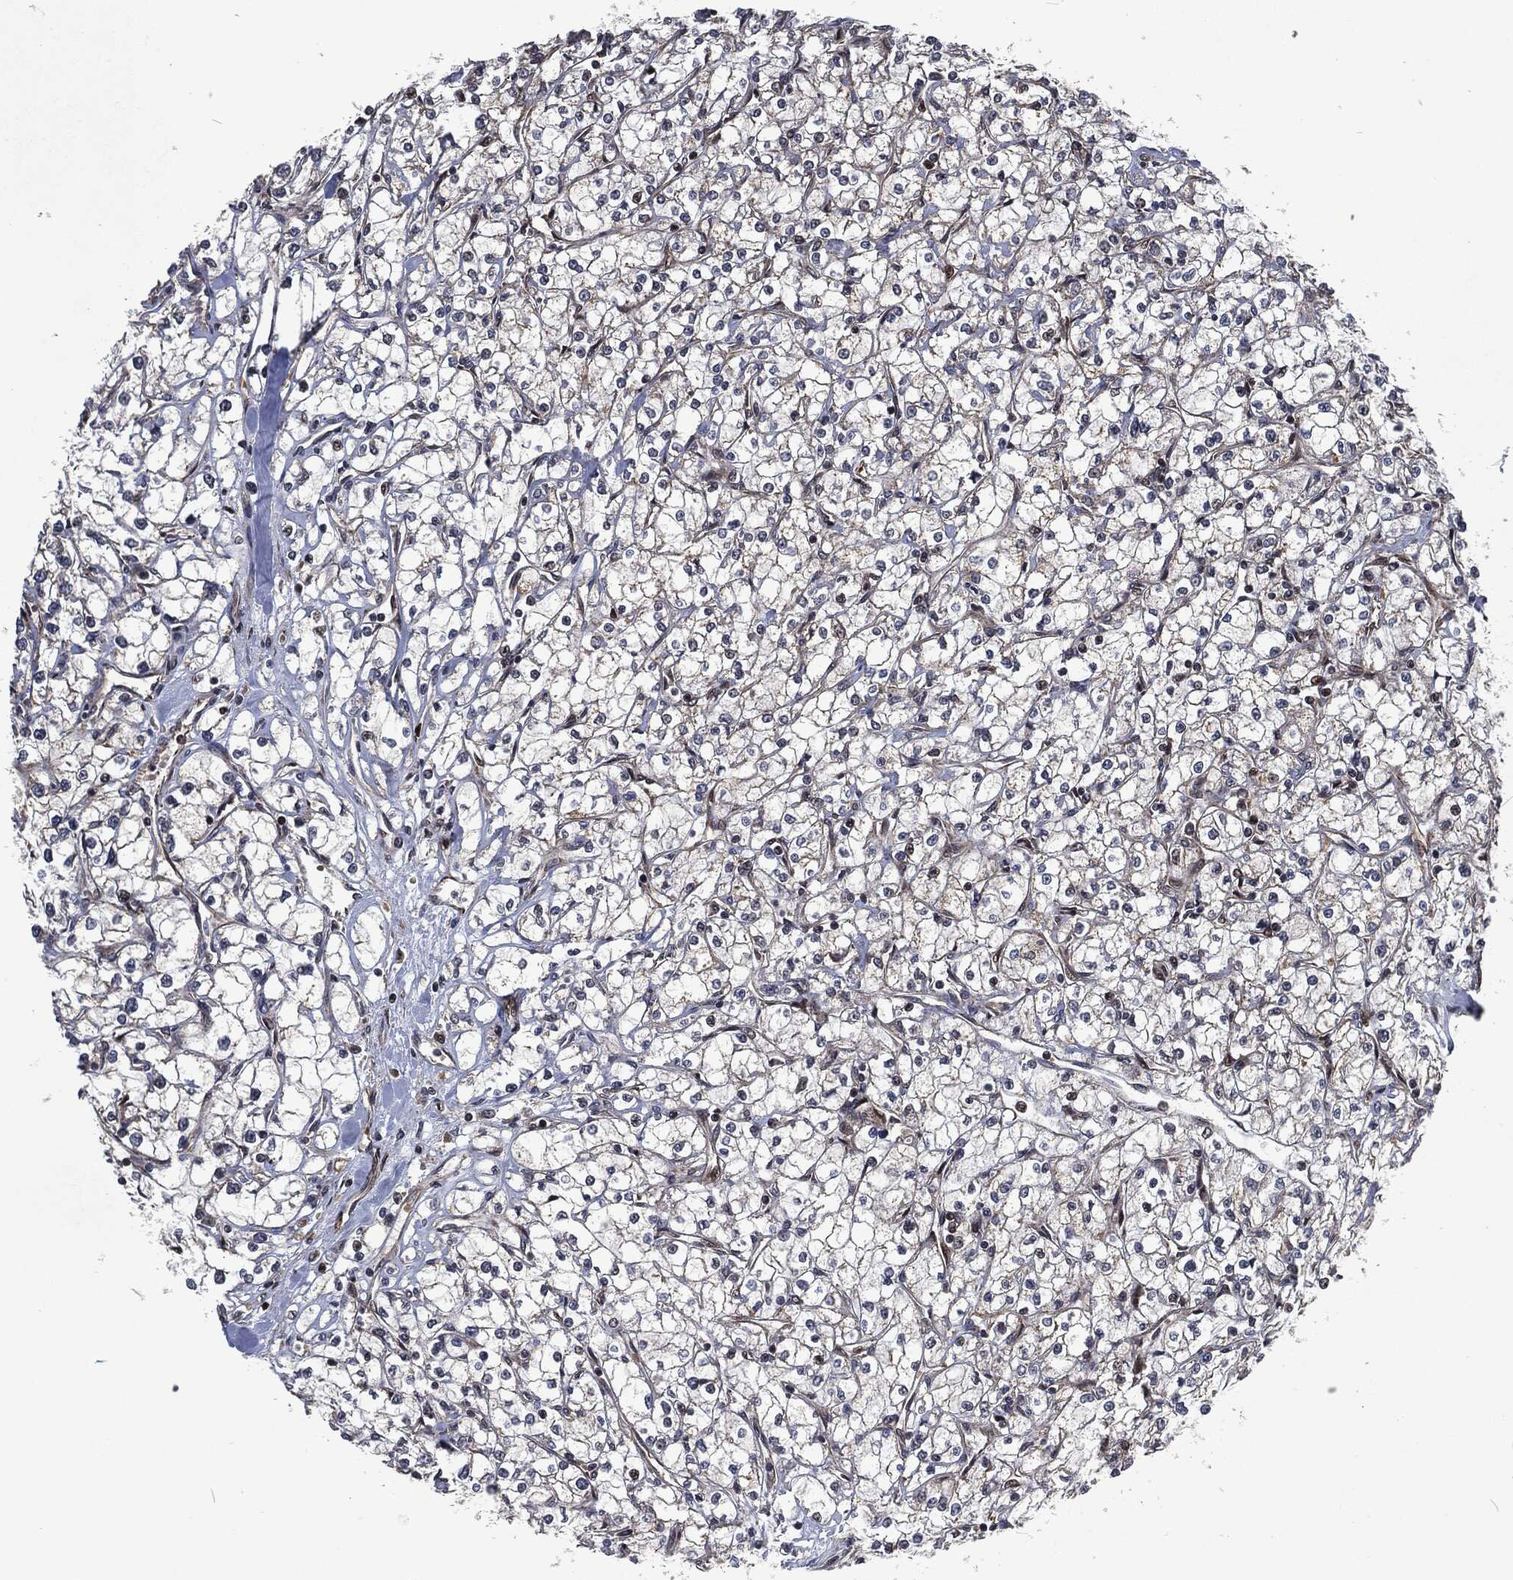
{"staining": {"intensity": "negative", "quantity": "none", "location": "none"}, "tissue": "renal cancer", "cell_type": "Tumor cells", "image_type": "cancer", "snomed": [{"axis": "morphology", "description": "Adenocarcinoma, NOS"}, {"axis": "topography", "description": "Kidney"}], "caption": "An IHC photomicrograph of renal cancer is shown. There is no staining in tumor cells of renal cancer.", "gene": "CMPK2", "patient": {"sex": "male", "age": 67}}